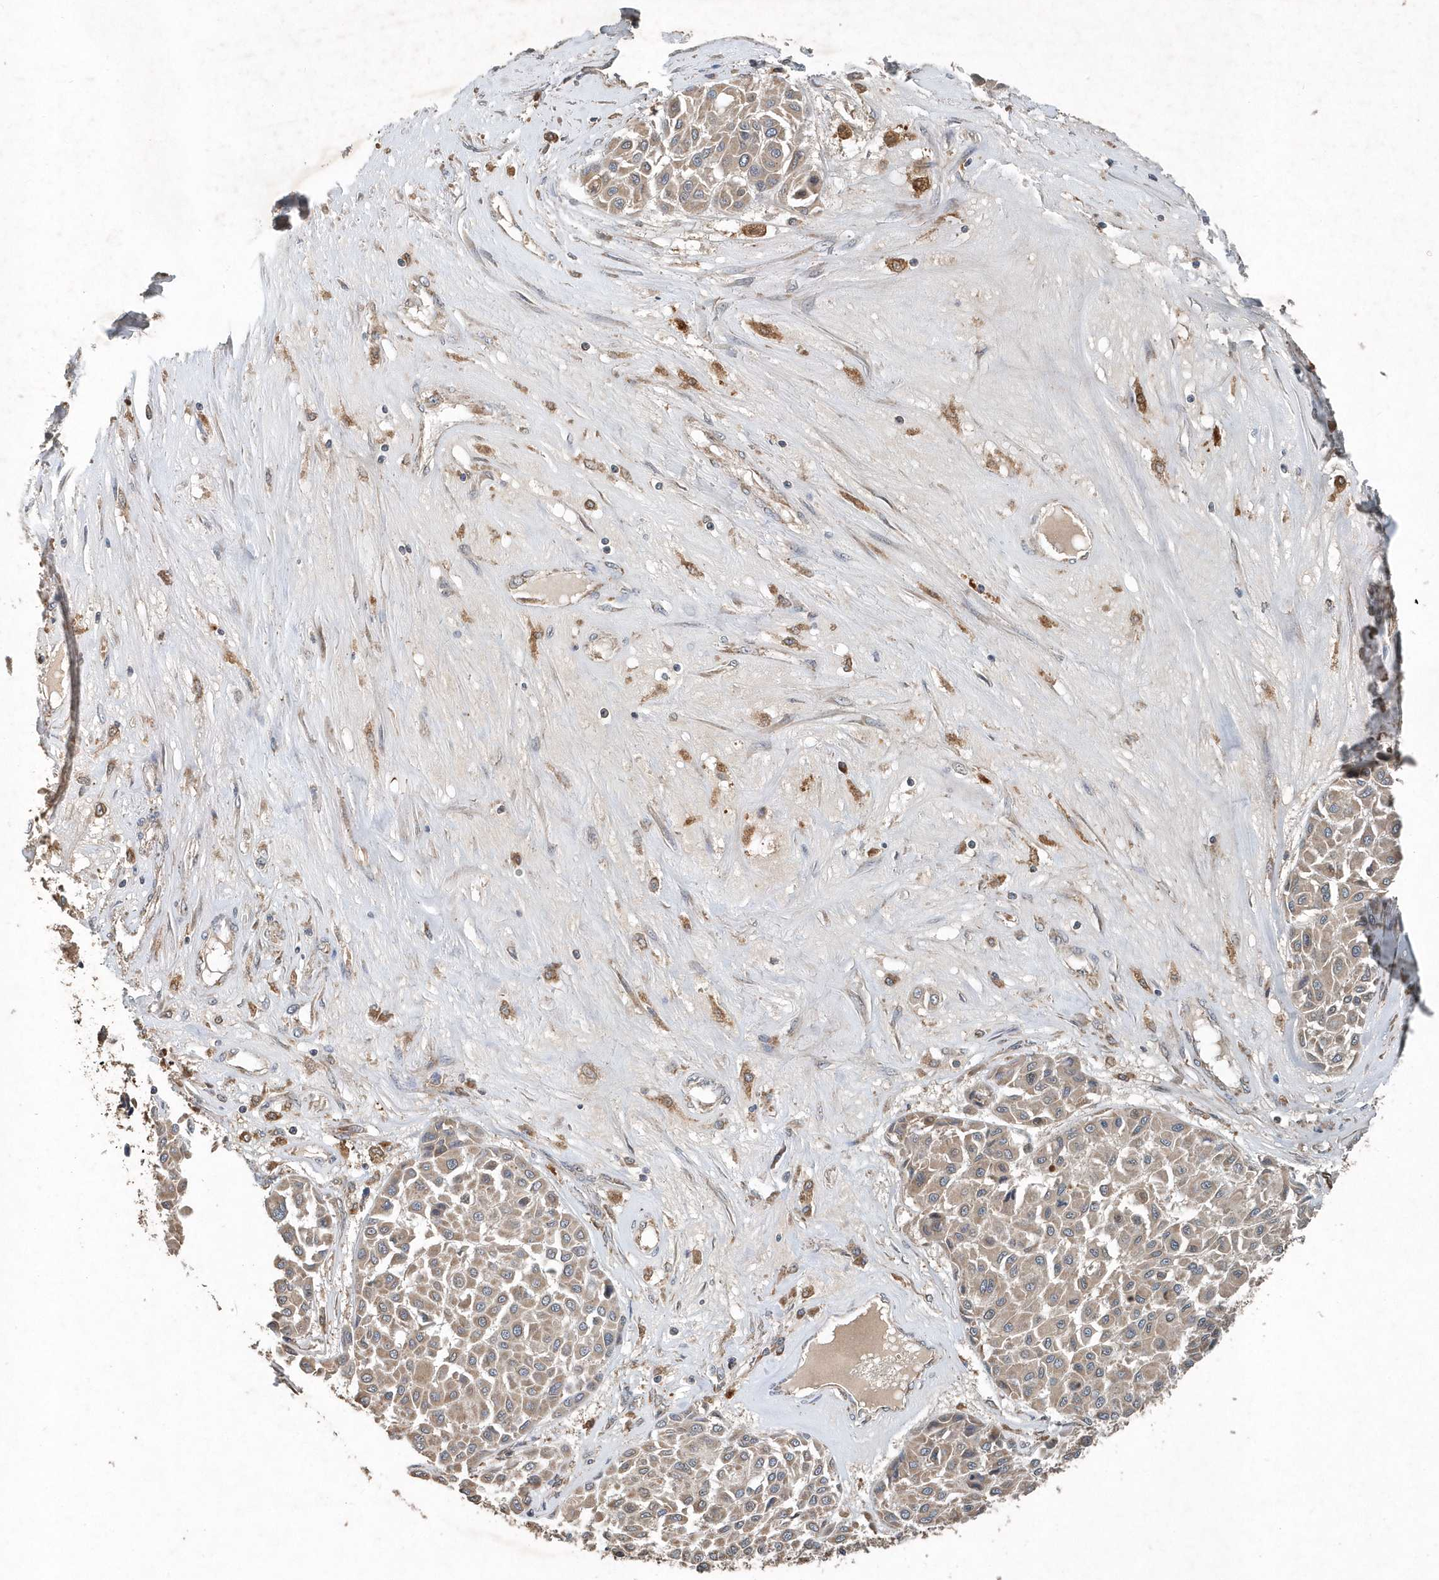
{"staining": {"intensity": "weak", "quantity": ">75%", "location": "cytoplasmic/membranous"}, "tissue": "melanoma", "cell_type": "Tumor cells", "image_type": "cancer", "snomed": [{"axis": "morphology", "description": "Malignant melanoma, Metastatic site"}, {"axis": "topography", "description": "Soft tissue"}], "caption": "DAB (3,3'-diaminobenzidine) immunohistochemical staining of malignant melanoma (metastatic site) displays weak cytoplasmic/membranous protein staining in approximately >75% of tumor cells.", "gene": "SCFD2", "patient": {"sex": "male", "age": 41}}